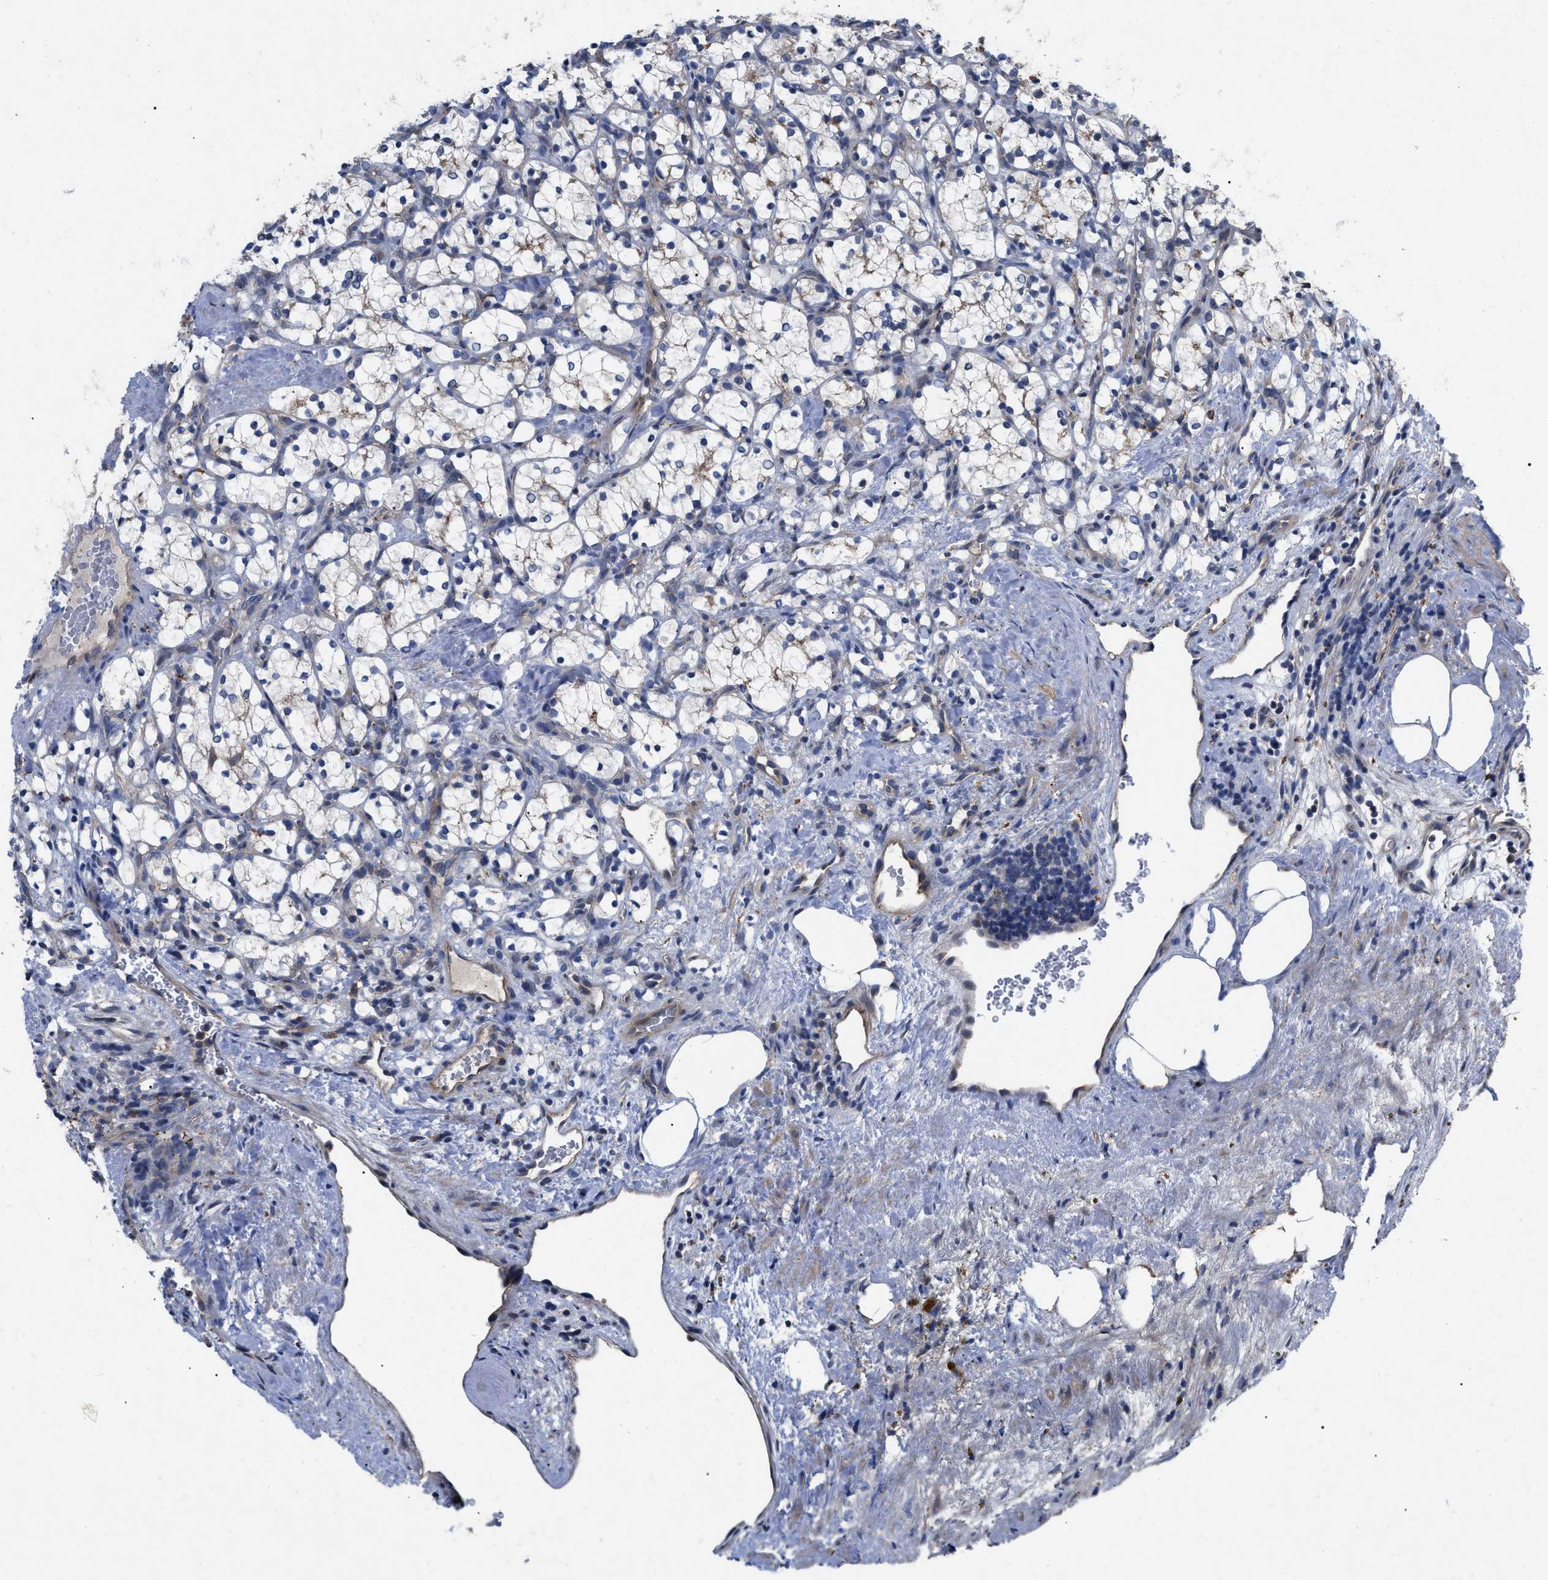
{"staining": {"intensity": "negative", "quantity": "none", "location": "none"}, "tissue": "renal cancer", "cell_type": "Tumor cells", "image_type": "cancer", "snomed": [{"axis": "morphology", "description": "Adenocarcinoma, NOS"}, {"axis": "topography", "description": "Kidney"}], "caption": "IHC histopathology image of human renal cancer (adenocarcinoma) stained for a protein (brown), which demonstrates no expression in tumor cells.", "gene": "FAM171A2", "patient": {"sex": "female", "age": 69}}